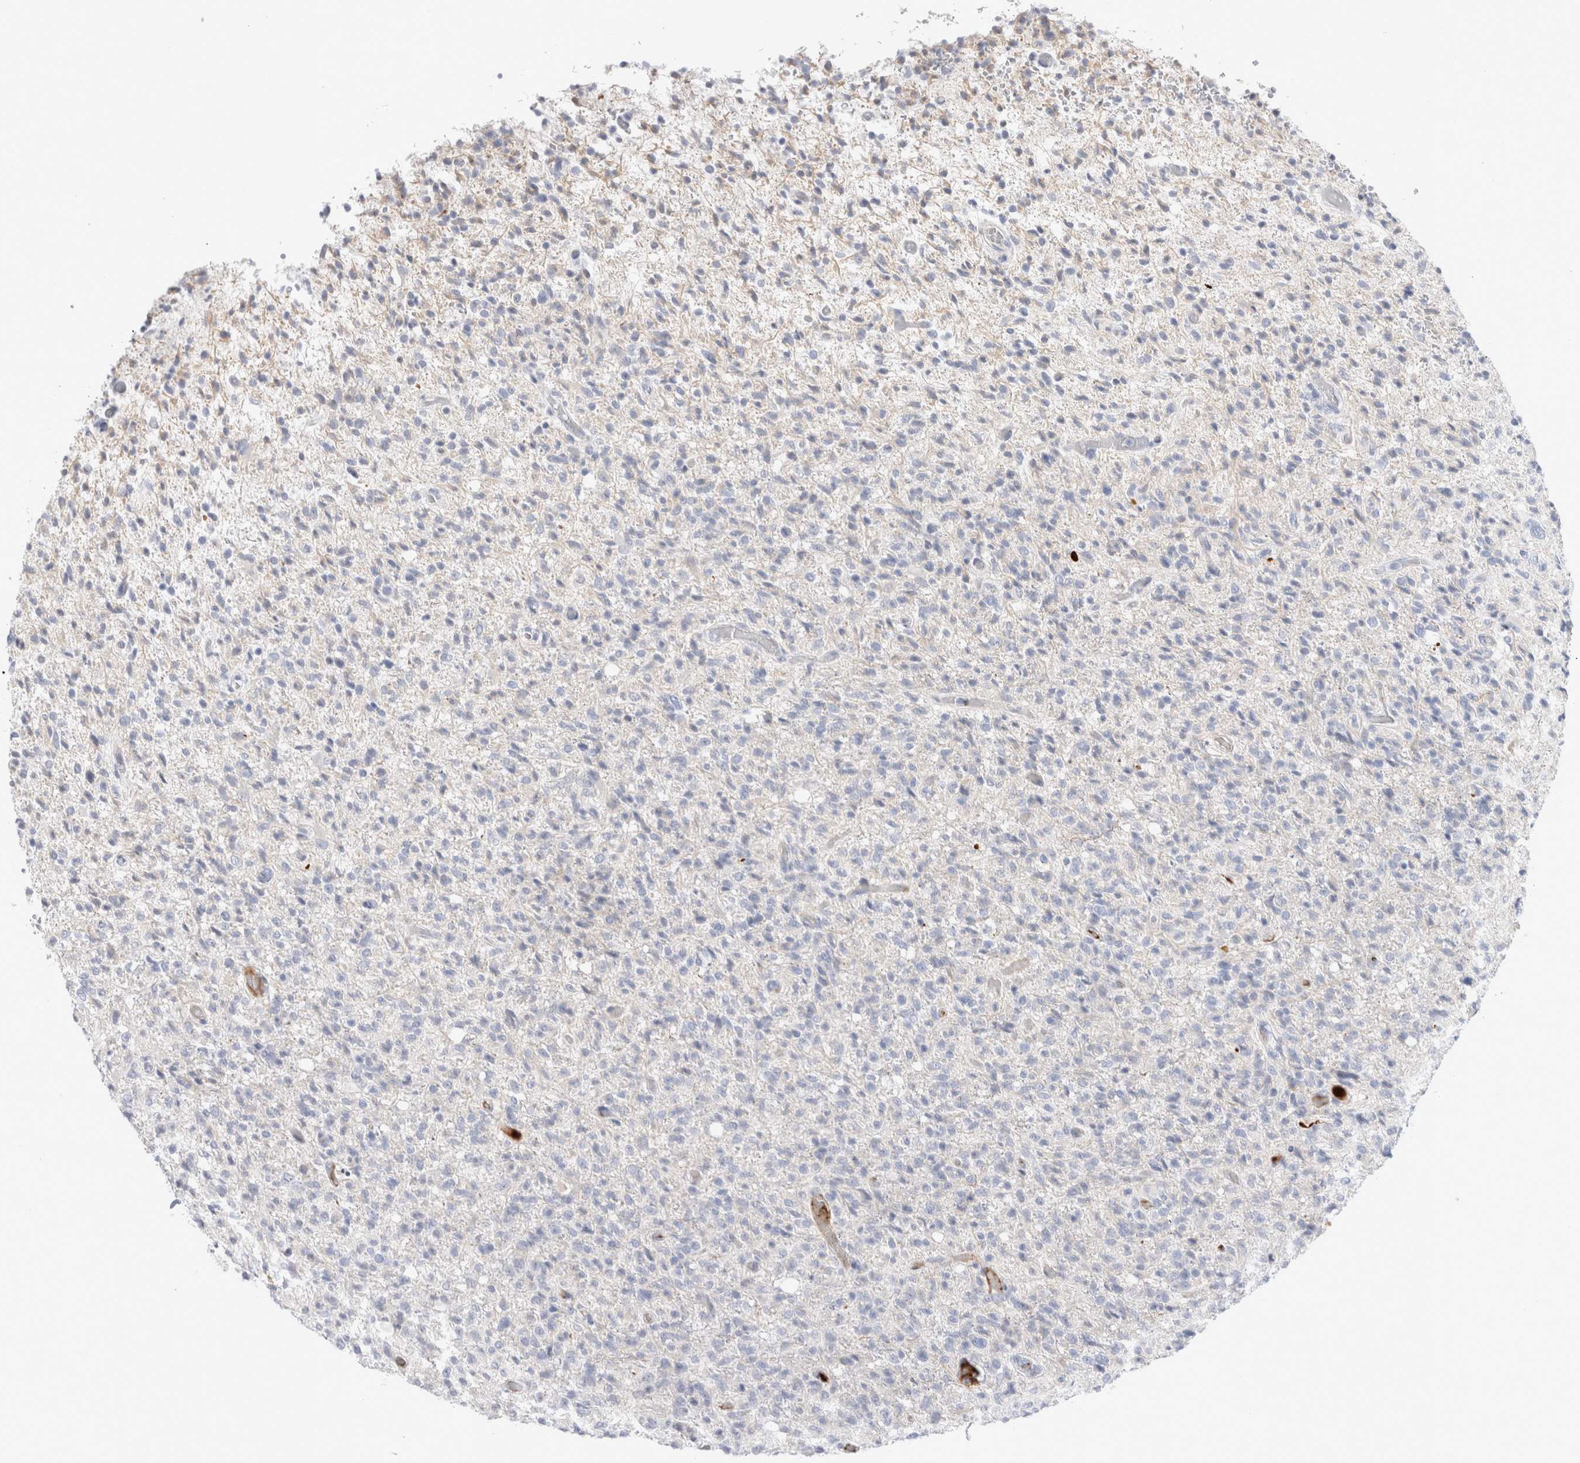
{"staining": {"intensity": "negative", "quantity": "none", "location": "none"}, "tissue": "glioma", "cell_type": "Tumor cells", "image_type": "cancer", "snomed": [{"axis": "morphology", "description": "Glioma, malignant, High grade"}, {"axis": "topography", "description": "Brain"}], "caption": "High power microscopy photomicrograph of an IHC image of malignant glioma (high-grade), revealing no significant expression in tumor cells.", "gene": "ECHDC2", "patient": {"sex": "female", "age": 57}}